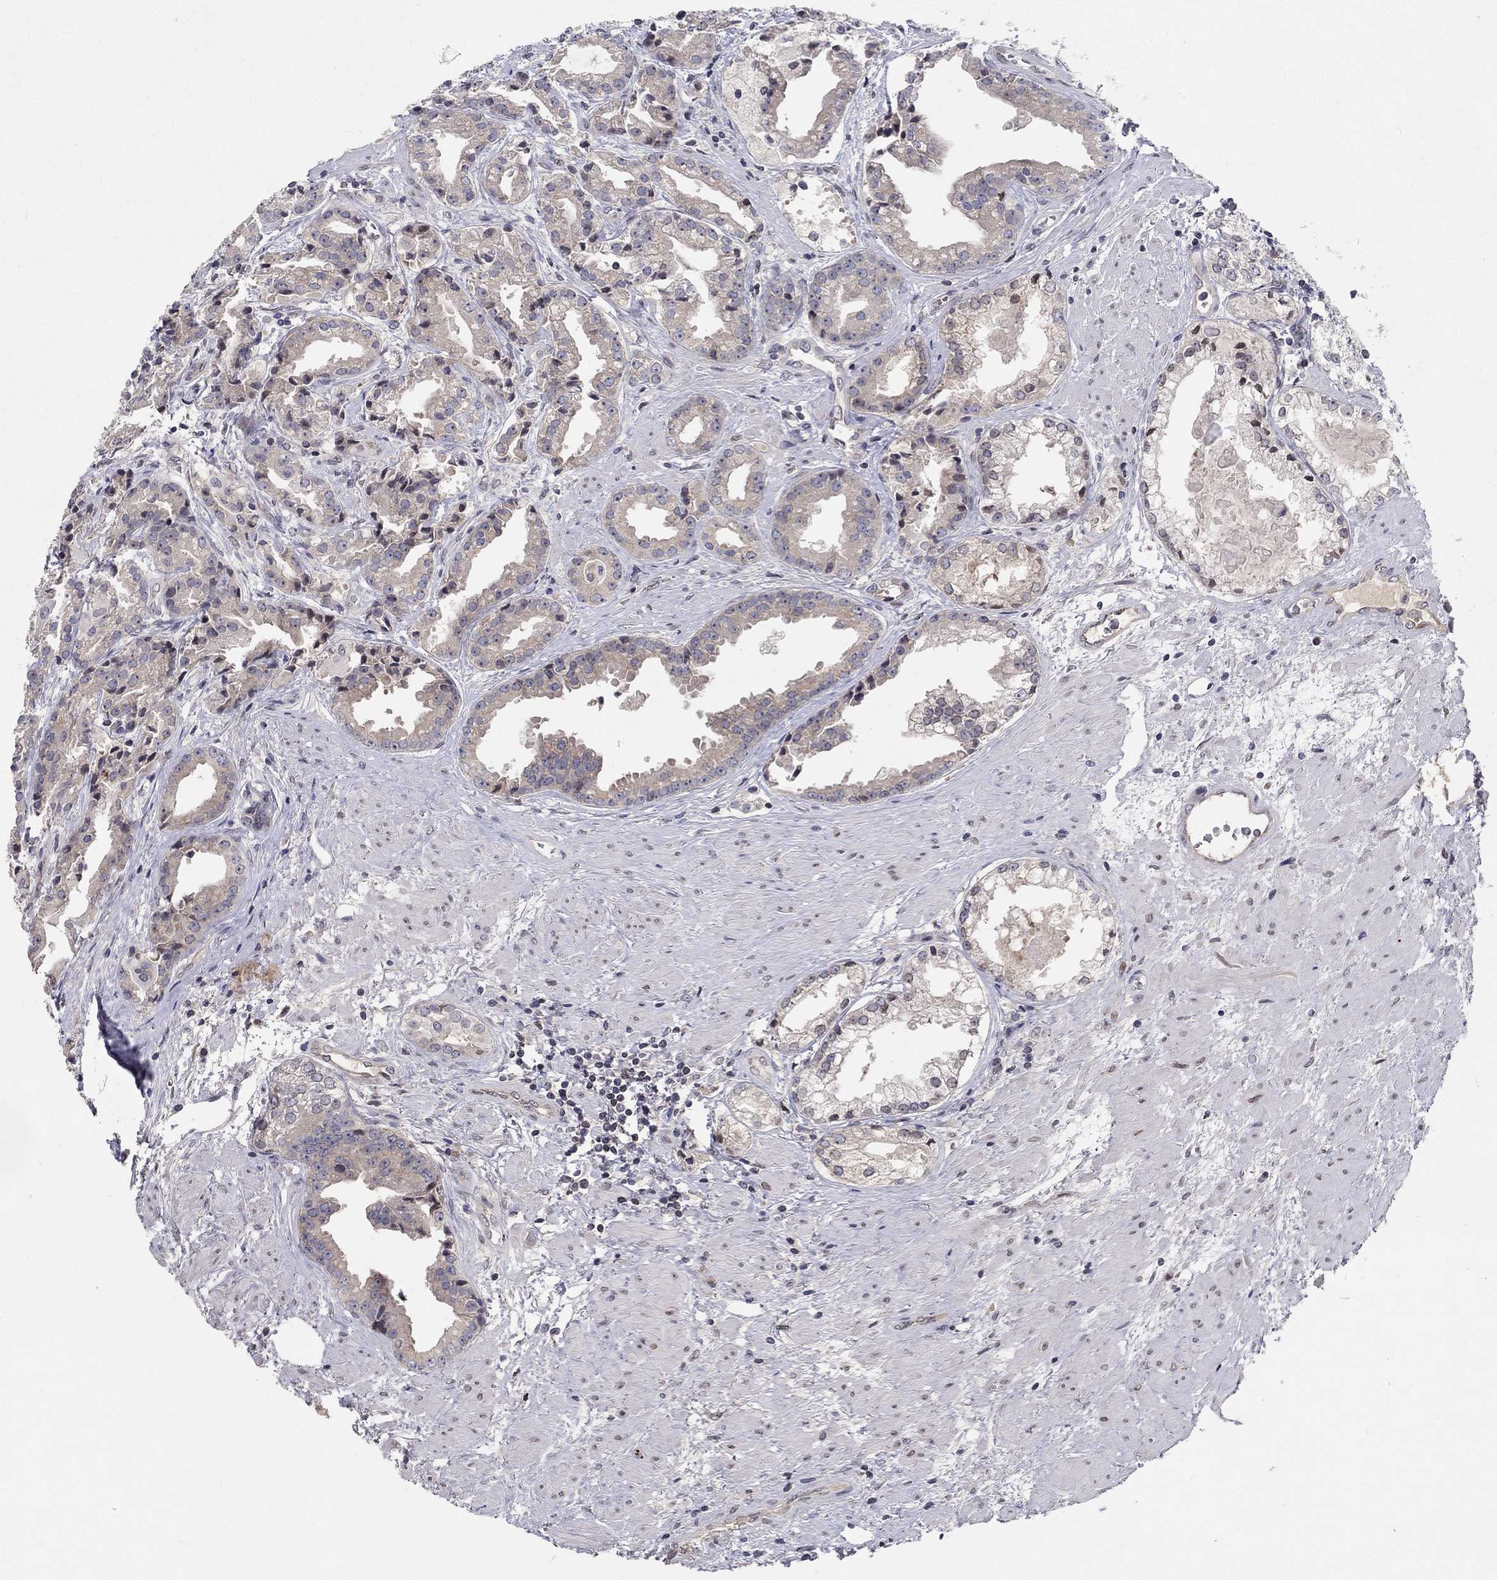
{"staining": {"intensity": "negative", "quantity": "none", "location": "none"}, "tissue": "prostate cancer", "cell_type": "Tumor cells", "image_type": "cancer", "snomed": [{"axis": "morphology", "description": "Adenocarcinoma, NOS"}, {"axis": "morphology", "description": "Adenocarcinoma, High grade"}, {"axis": "topography", "description": "Prostate"}], "caption": "Human prostate cancer (adenocarcinoma) stained for a protein using IHC displays no expression in tumor cells.", "gene": "CETN3", "patient": {"sex": "male", "age": 64}}